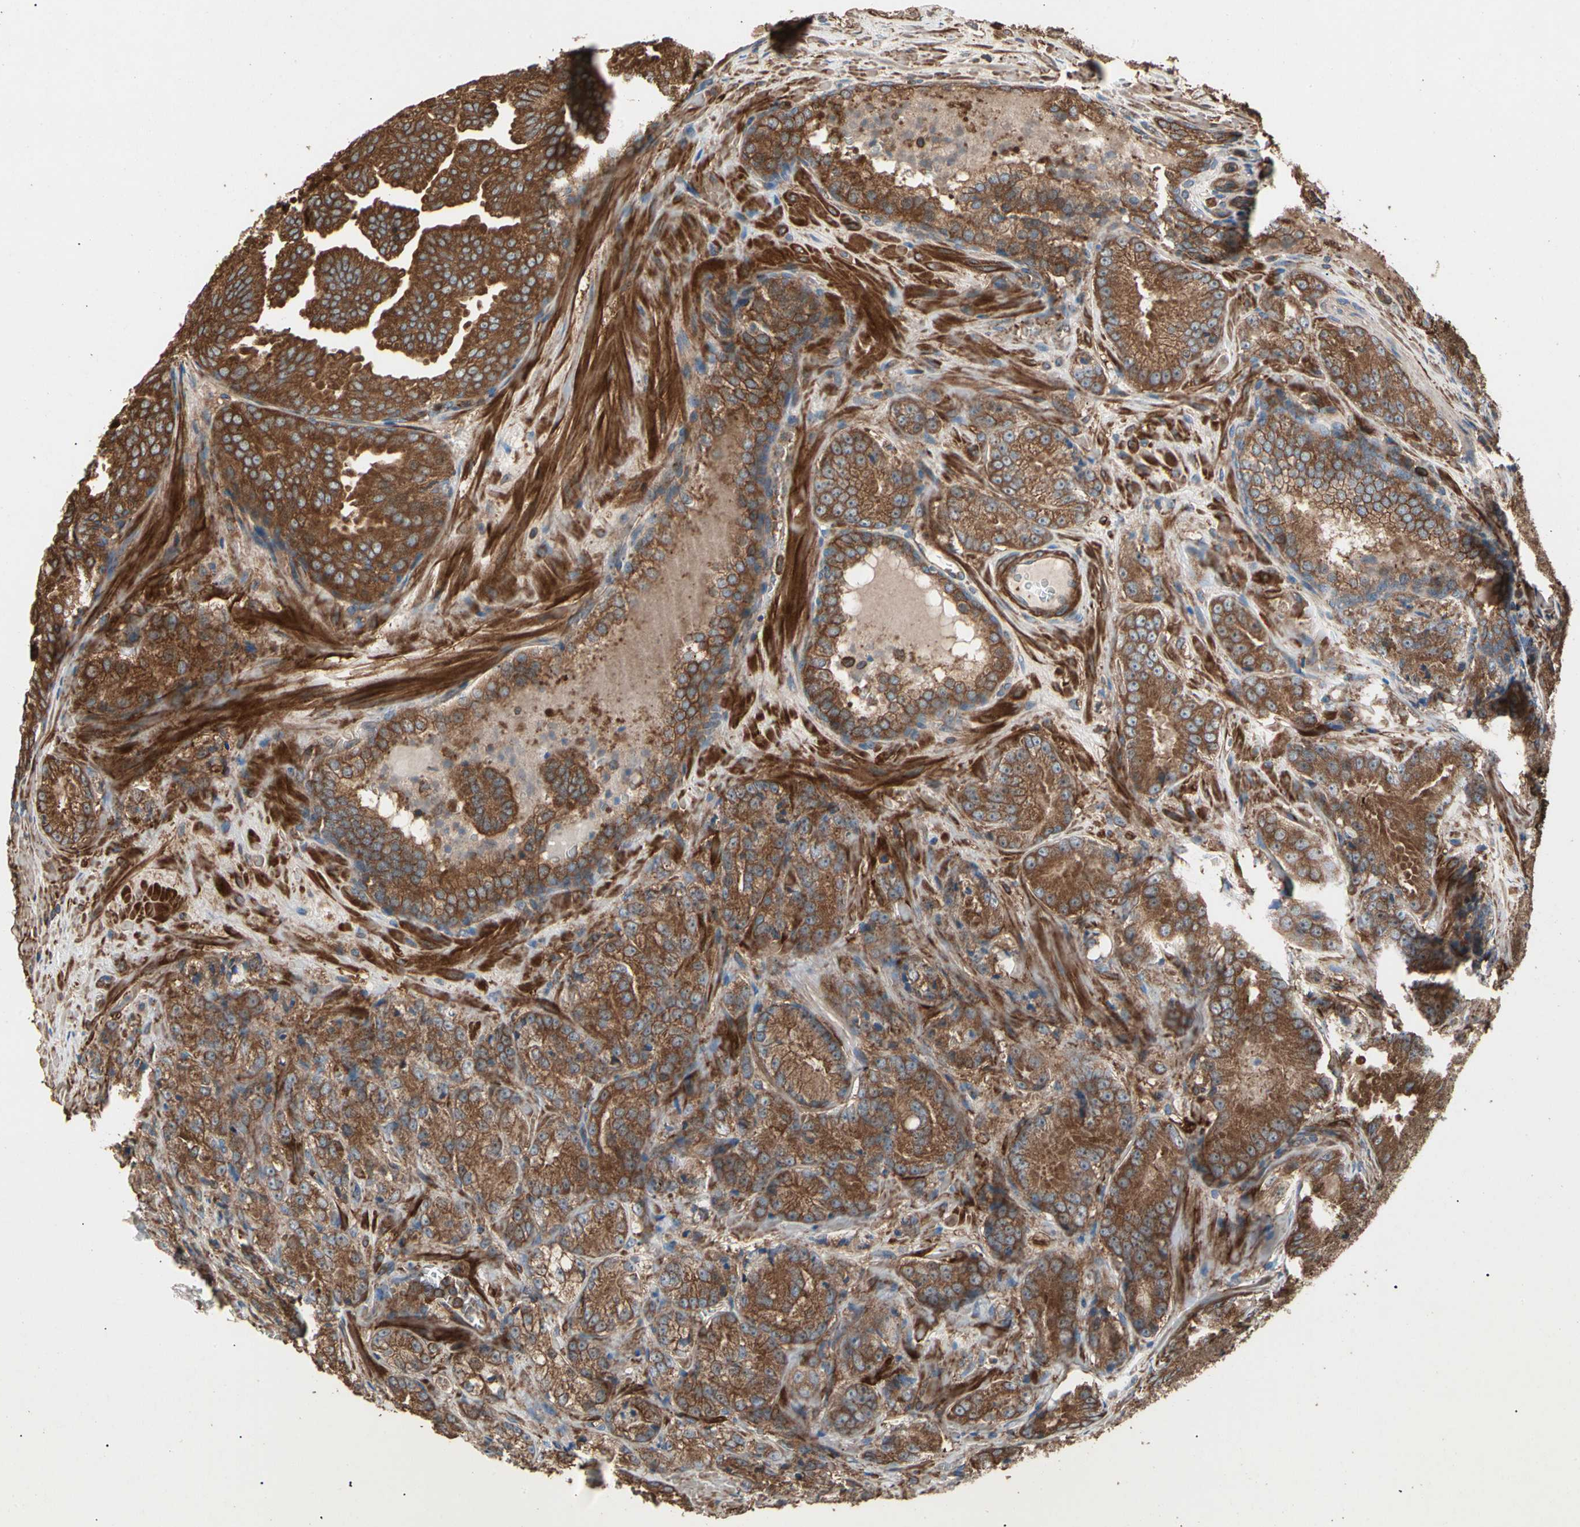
{"staining": {"intensity": "strong", "quantity": ">75%", "location": "cytoplasmic/membranous"}, "tissue": "prostate cancer", "cell_type": "Tumor cells", "image_type": "cancer", "snomed": [{"axis": "morphology", "description": "Adenocarcinoma, High grade"}, {"axis": "topography", "description": "Prostate"}], "caption": "DAB (3,3'-diaminobenzidine) immunohistochemical staining of prostate high-grade adenocarcinoma reveals strong cytoplasmic/membranous protein positivity in approximately >75% of tumor cells. (DAB (3,3'-diaminobenzidine) = brown stain, brightfield microscopy at high magnification).", "gene": "AGBL2", "patient": {"sex": "male", "age": 64}}